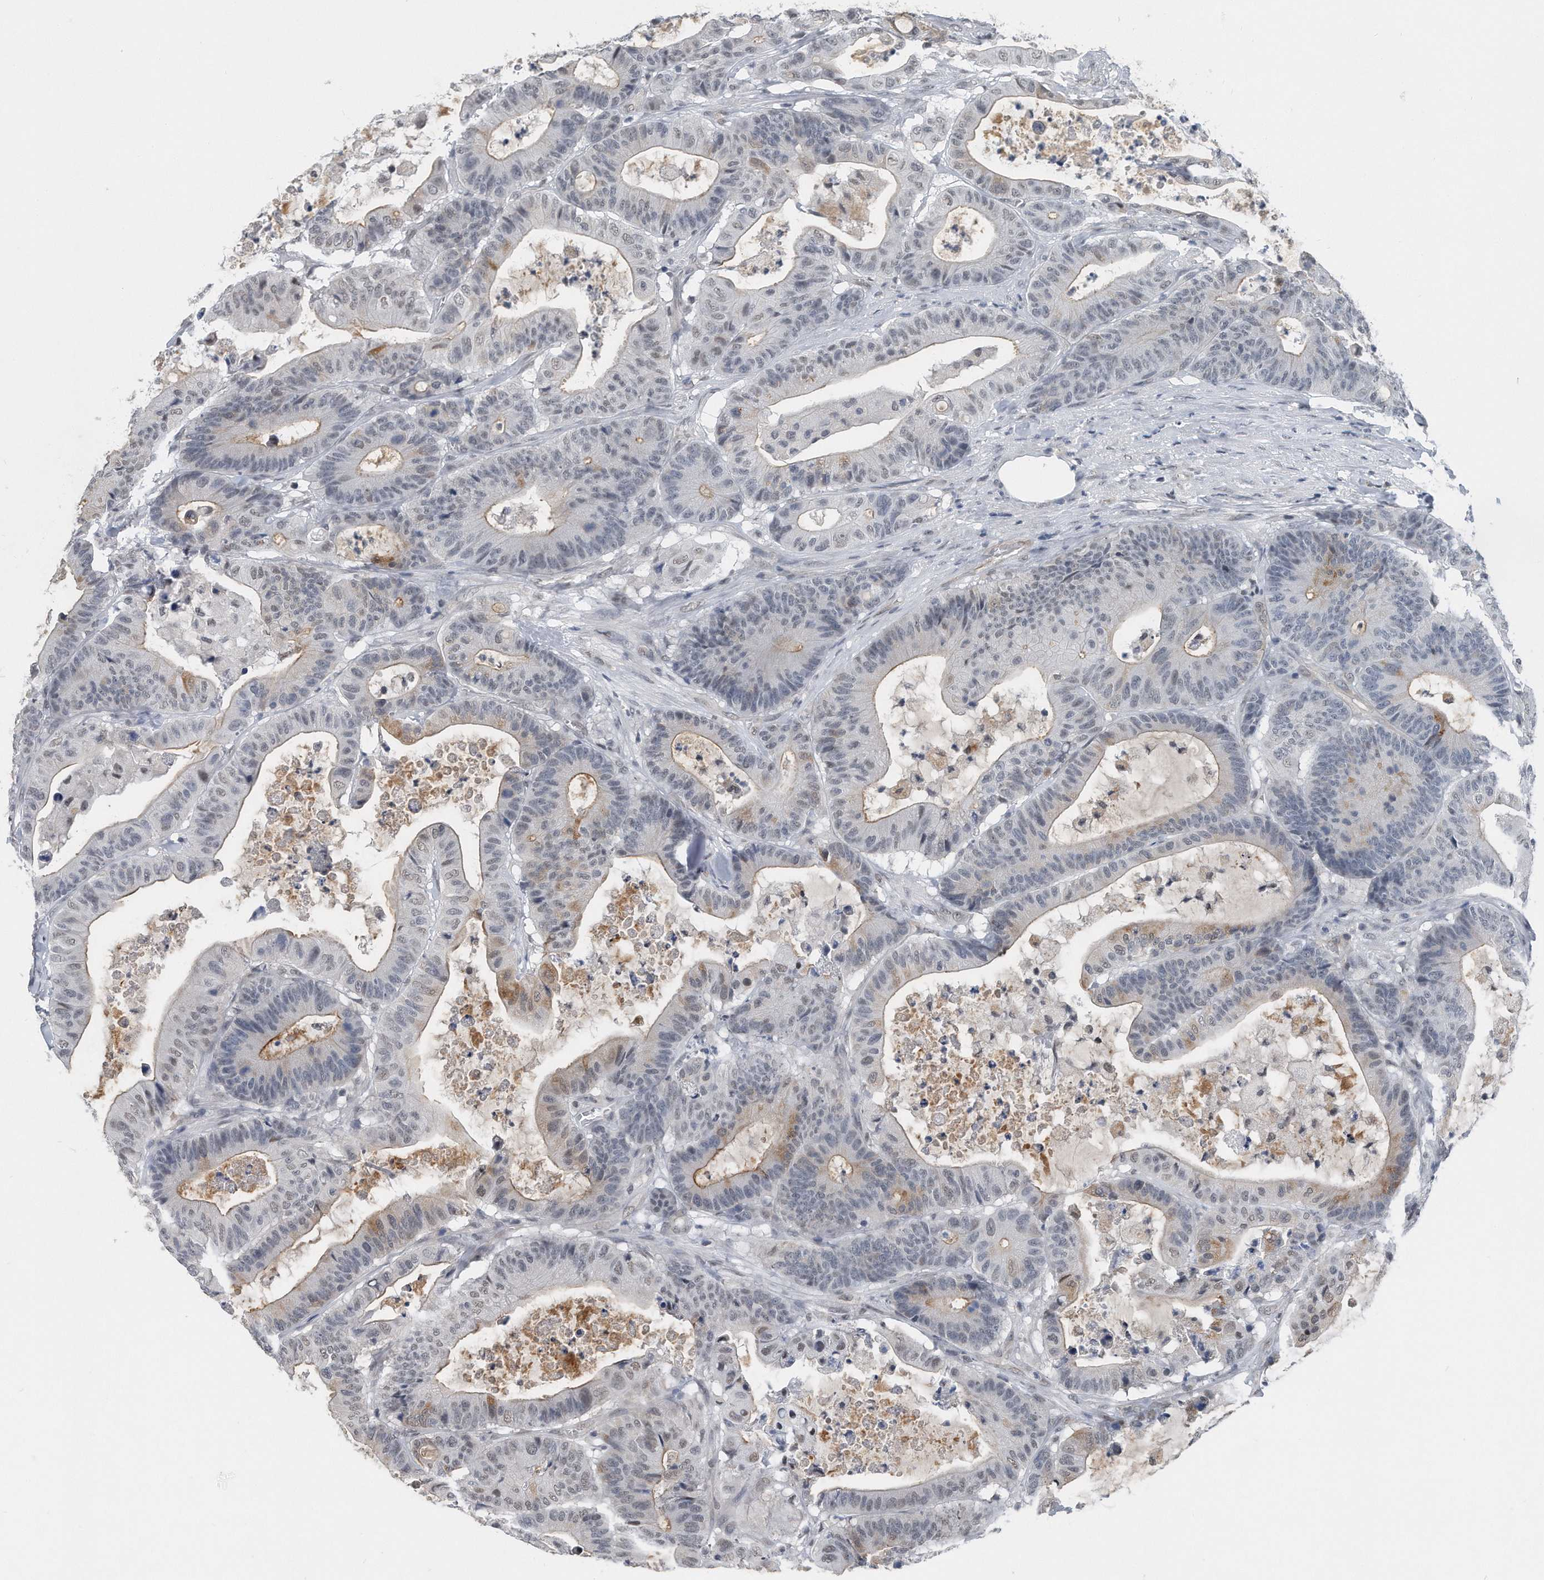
{"staining": {"intensity": "weak", "quantity": "<25%", "location": "cytoplasmic/membranous,nuclear"}, "tissue": "colorectal cancer", "cell_type": "Tumor cells", "image_type": "cancer", "snomed": [{"axis": "morphology", "description": "Adenocarcinoma, NOS"}, {"axis": "topography", "description": "Colon"}], "caption": "This is a photomicrograph of immunohistochemistry (IHC) staining of colorectal adenocarcinoma, which shows no staining in tumor cells.", "gene": "TP53INP1", "patient": {"sex": "female", "age": 84}}